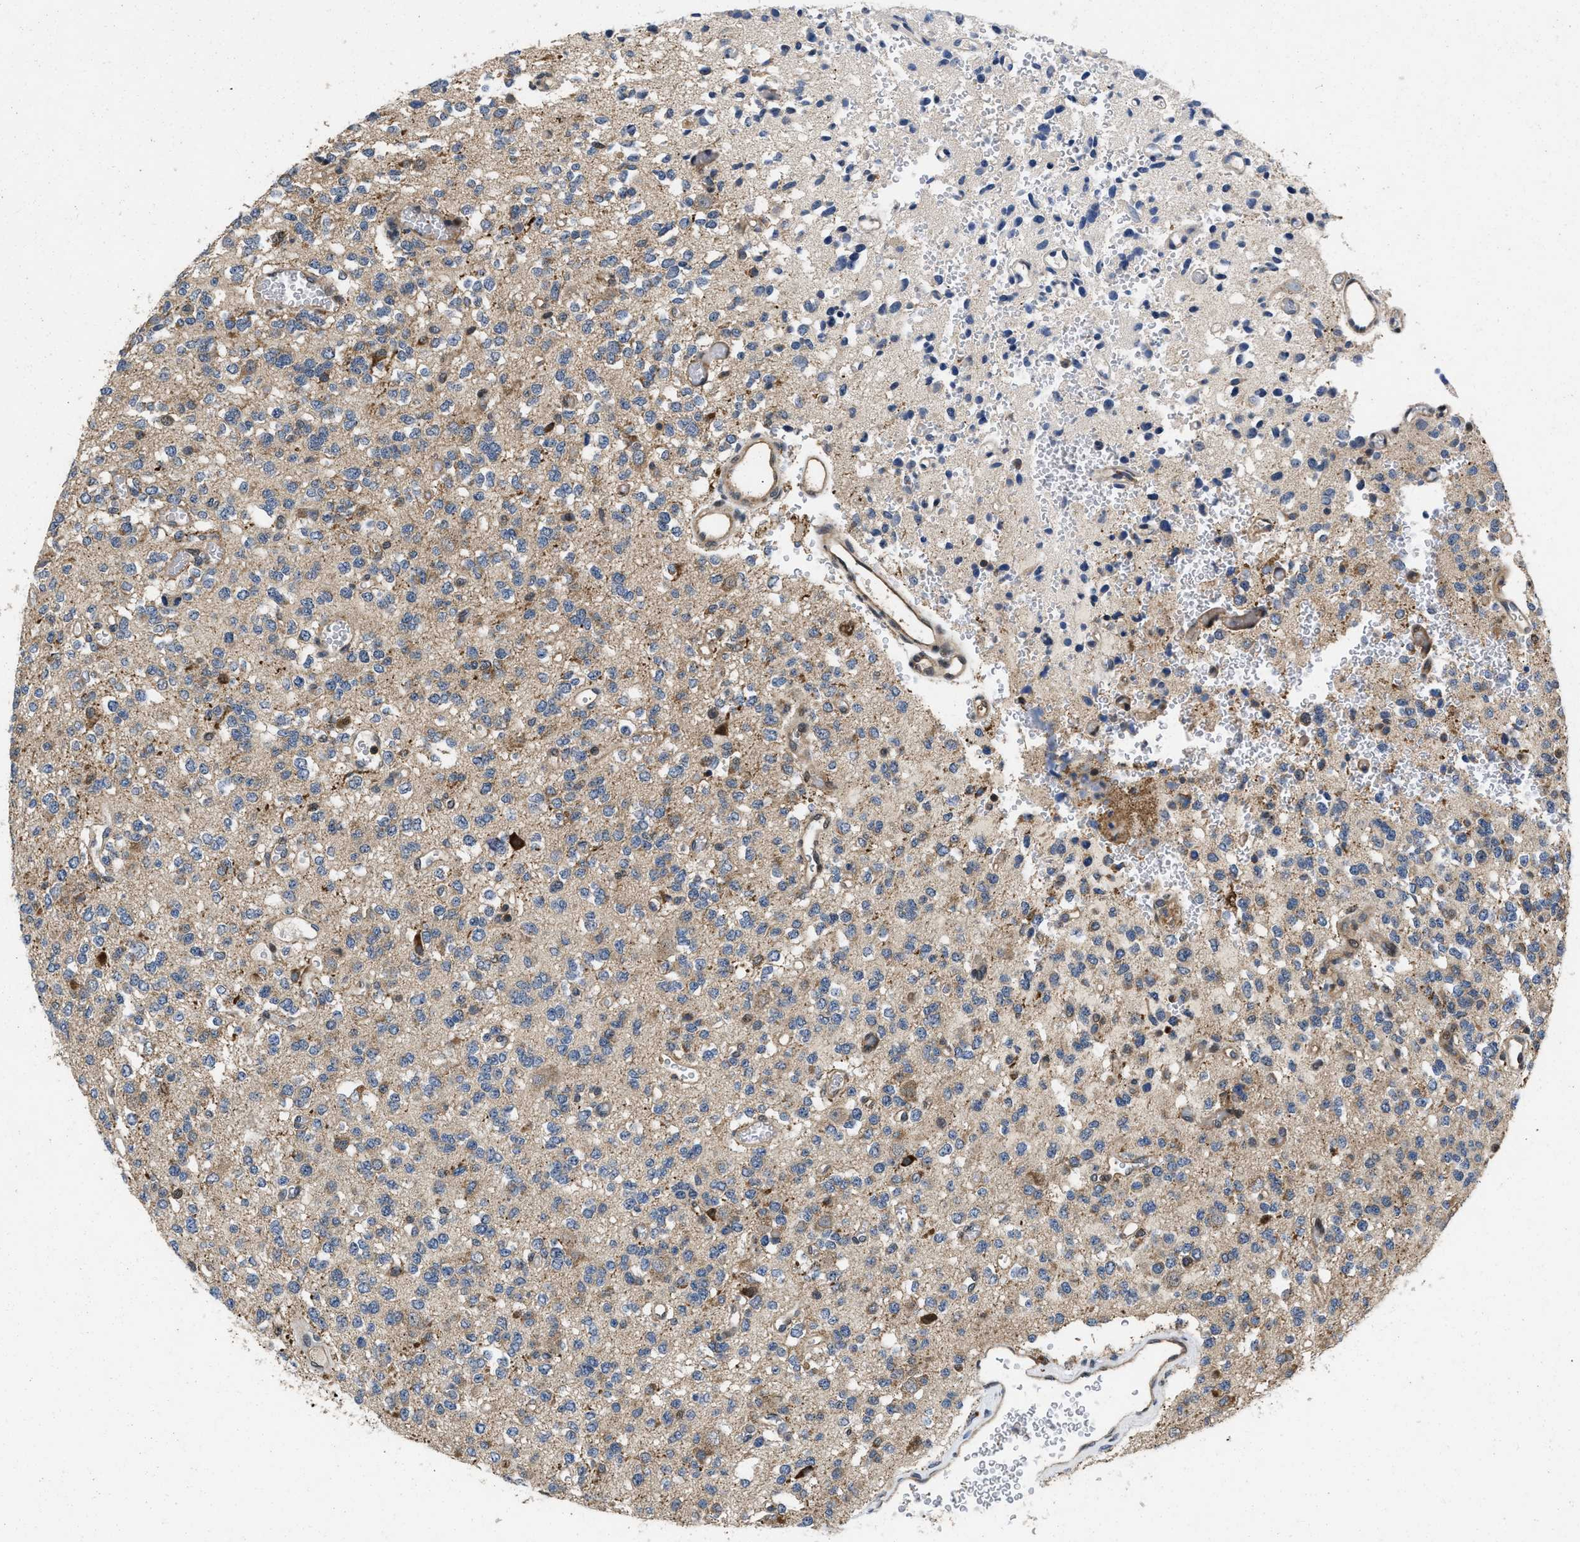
{"staining": {"intensity": "weak", "quantity": "<25%", "location": "cytoplasmic/membranous"}, "tissue": "glioma", "cell_type": "Tumor cells", "image_type": "cancer", "snomed": [{"axis": "morphology", "description": "Glioma, malignant, Low grade"}, {"axis": "topography", "description": "Brain"}], "caption": "Tumor cells show no significant expression in glioma.", "gene": "PRDM14", "patient": {"sex": "male", "age": 38}}